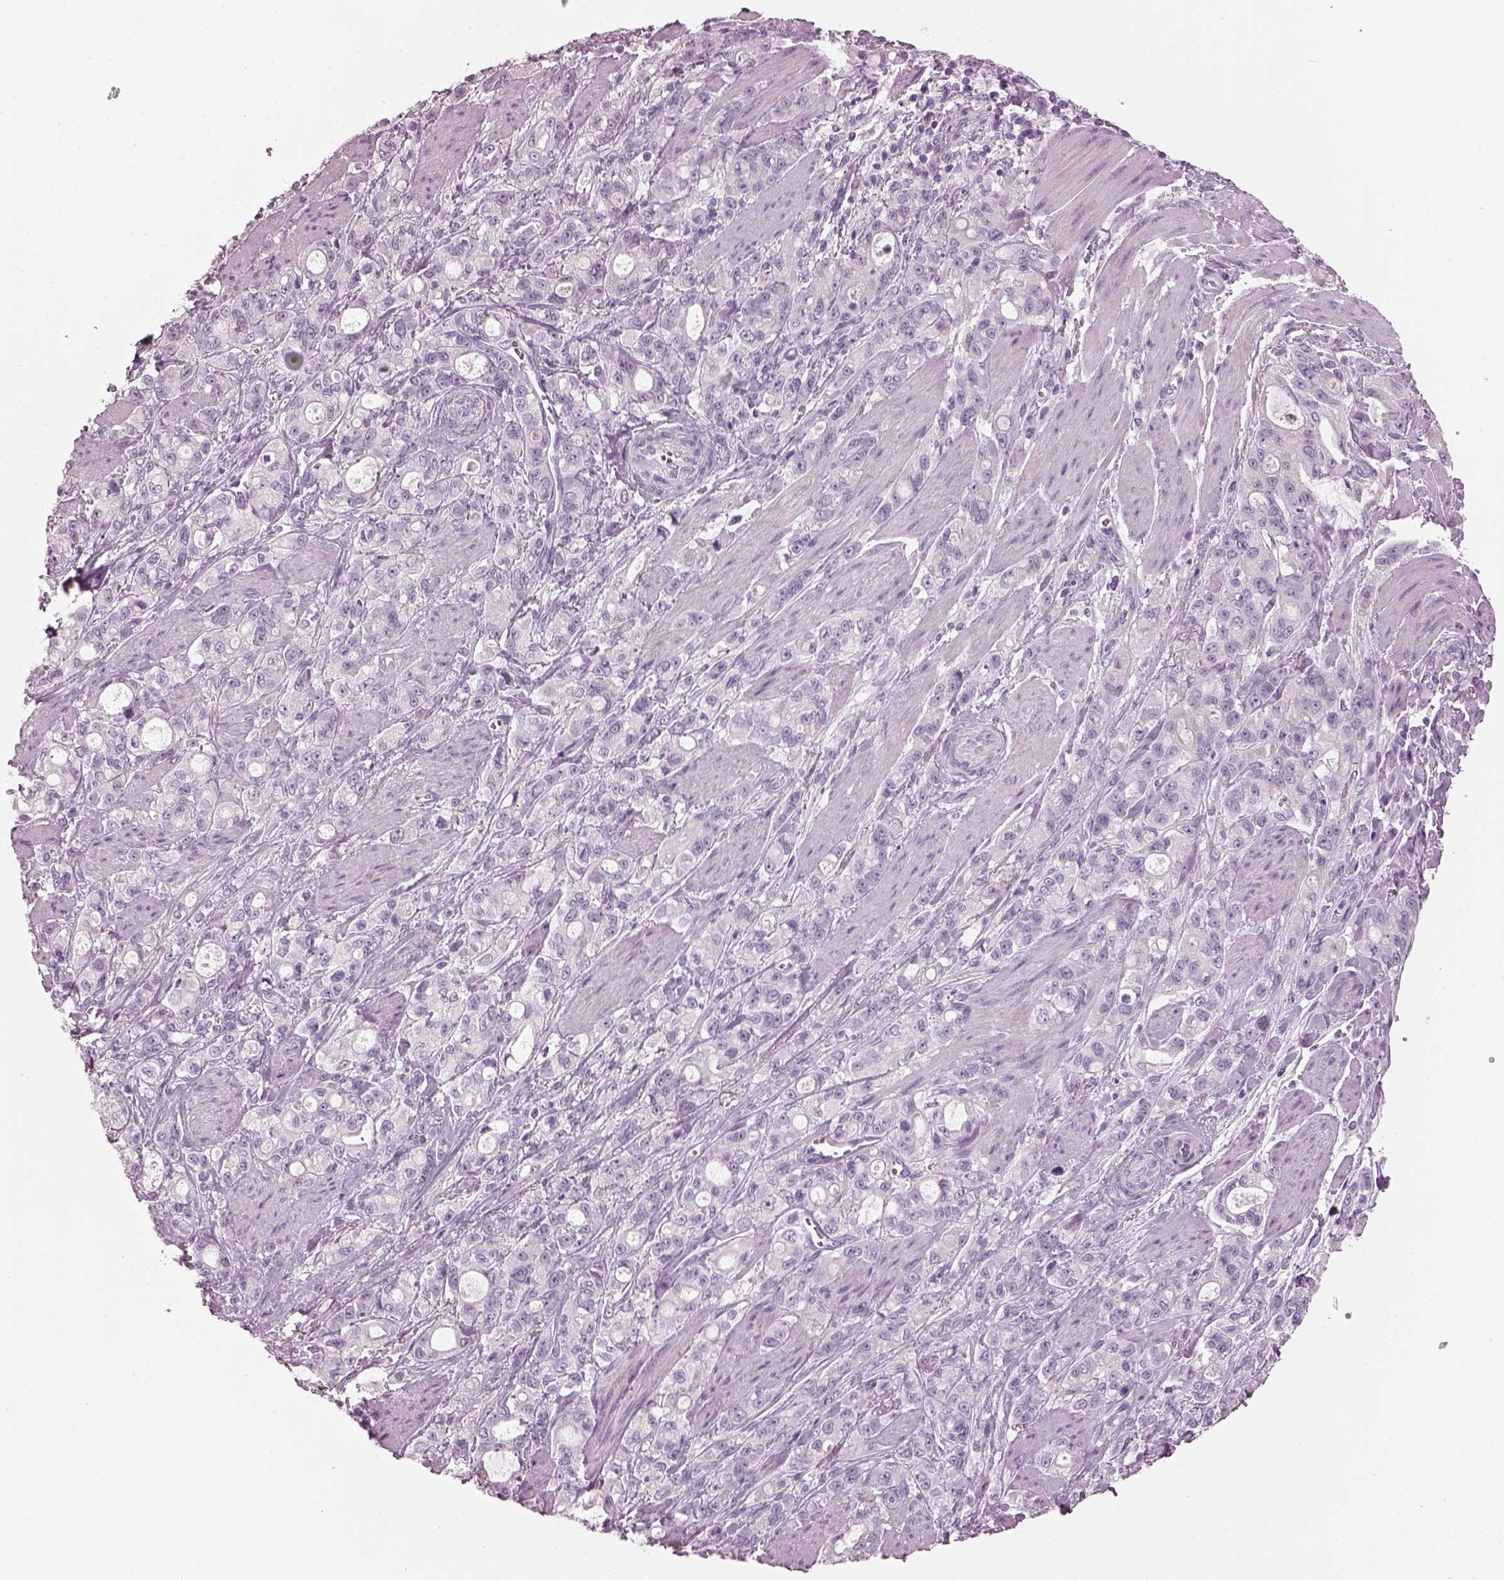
{"staining": {"intensity": "negative", "quantity": "none", "location": "none"}, "tissue": "stomach cancer", "cell_type": "Tumor cells", "image_type": "cancer", "snomed": [{"axis": "morphology", "description": "Adenocarcinoma, NOS"}, {"axis": "topography", "description": "Stomach"}], "caption": "Tumor cells show no significant positivity in adenocarcinoma (stomach).", "gene": "HYDIN", "patient": {"sex": "male", "age": 63}}